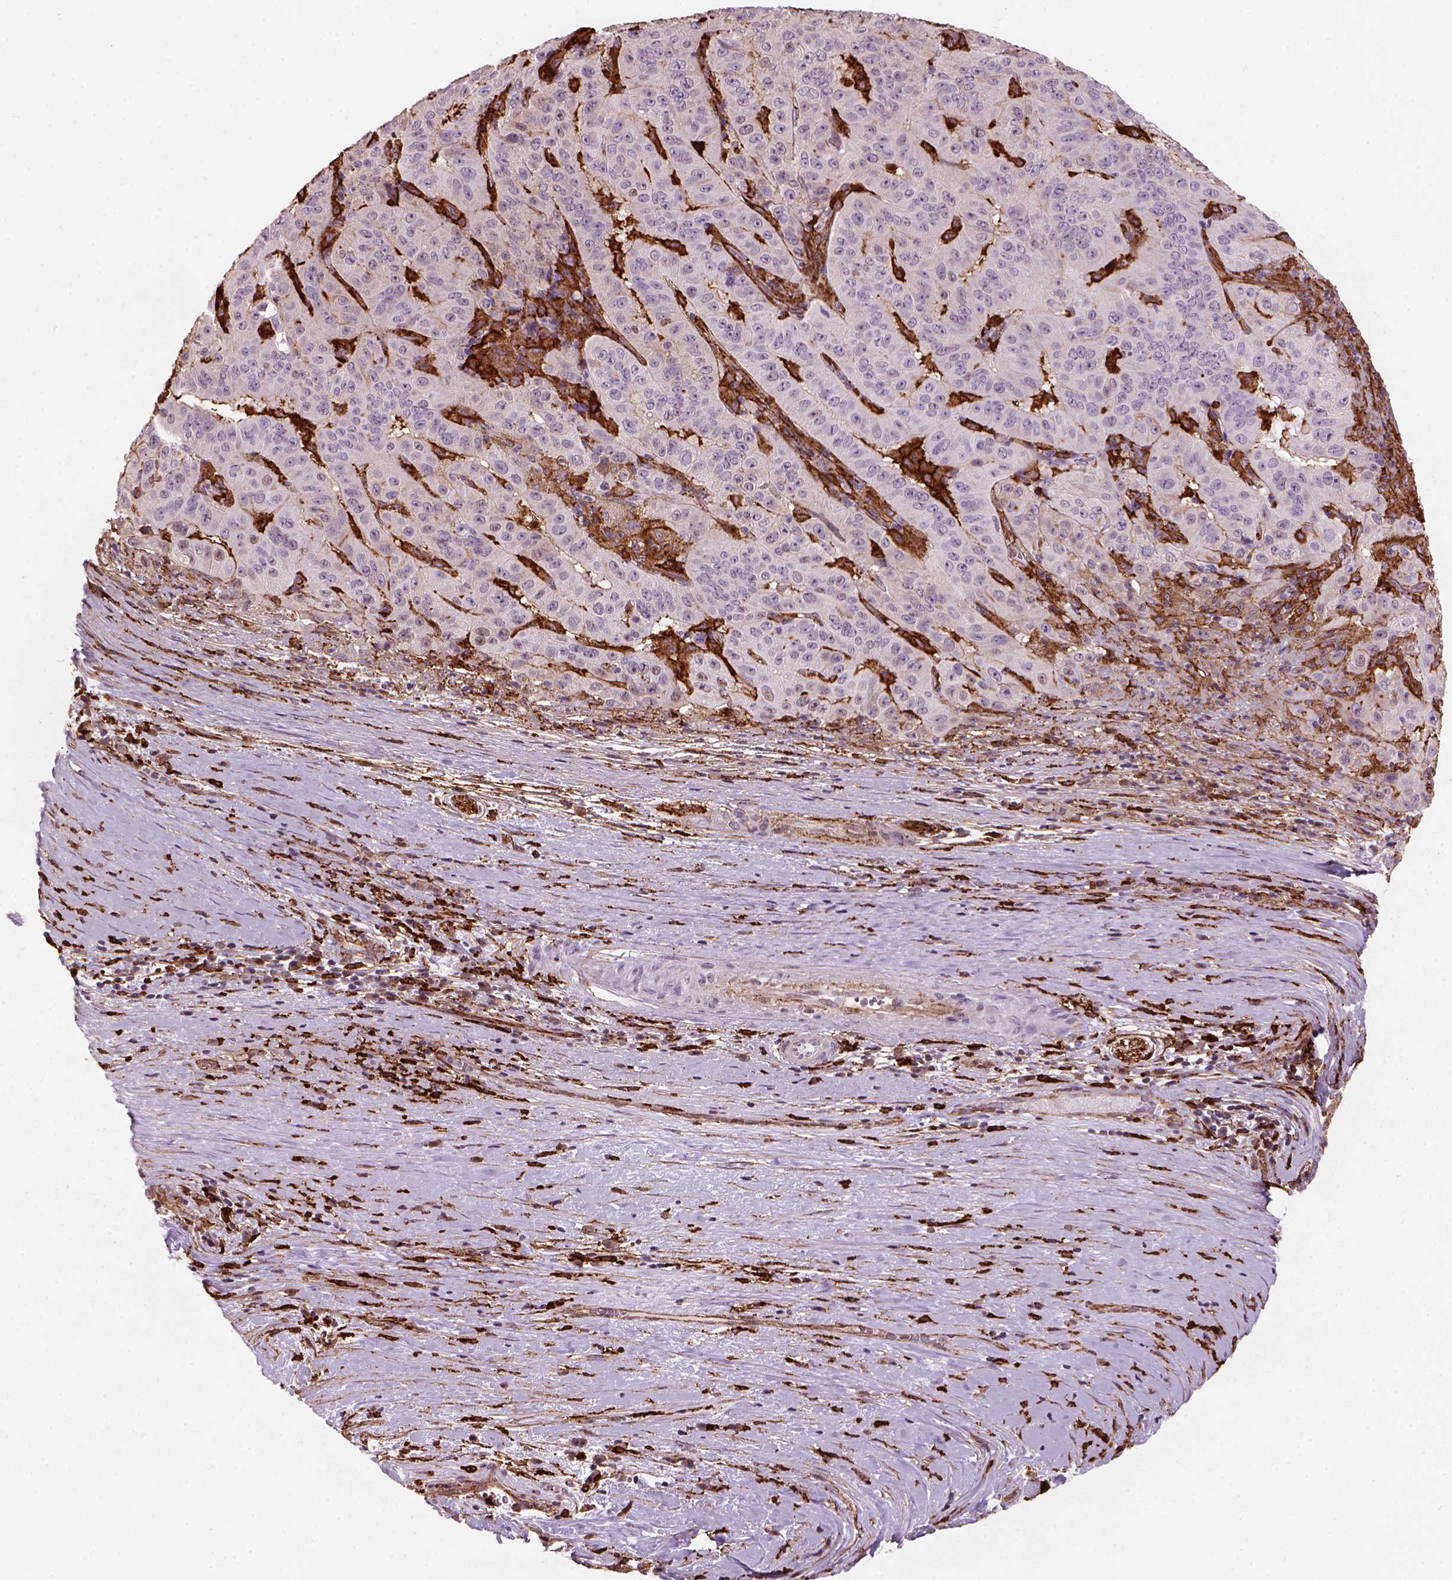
{"staining": {"intensity": "negative", "quantity": "none", "location": "none"}, "tissue": "pancreatic cancer", "cell_type": "Tumor cells", "image_type": "cancer", "snomed": [{"axis": "morphology", "description": "Adenocarcinoma, NOS"}, {"axis": "topography", "description": "Pancreas"}], "caption": "The photomicrograph shows no staining of tumor cells in pancreatic cancer.", "gene": "MARCKS", "patient": {"sex": "male", "age": 63}}